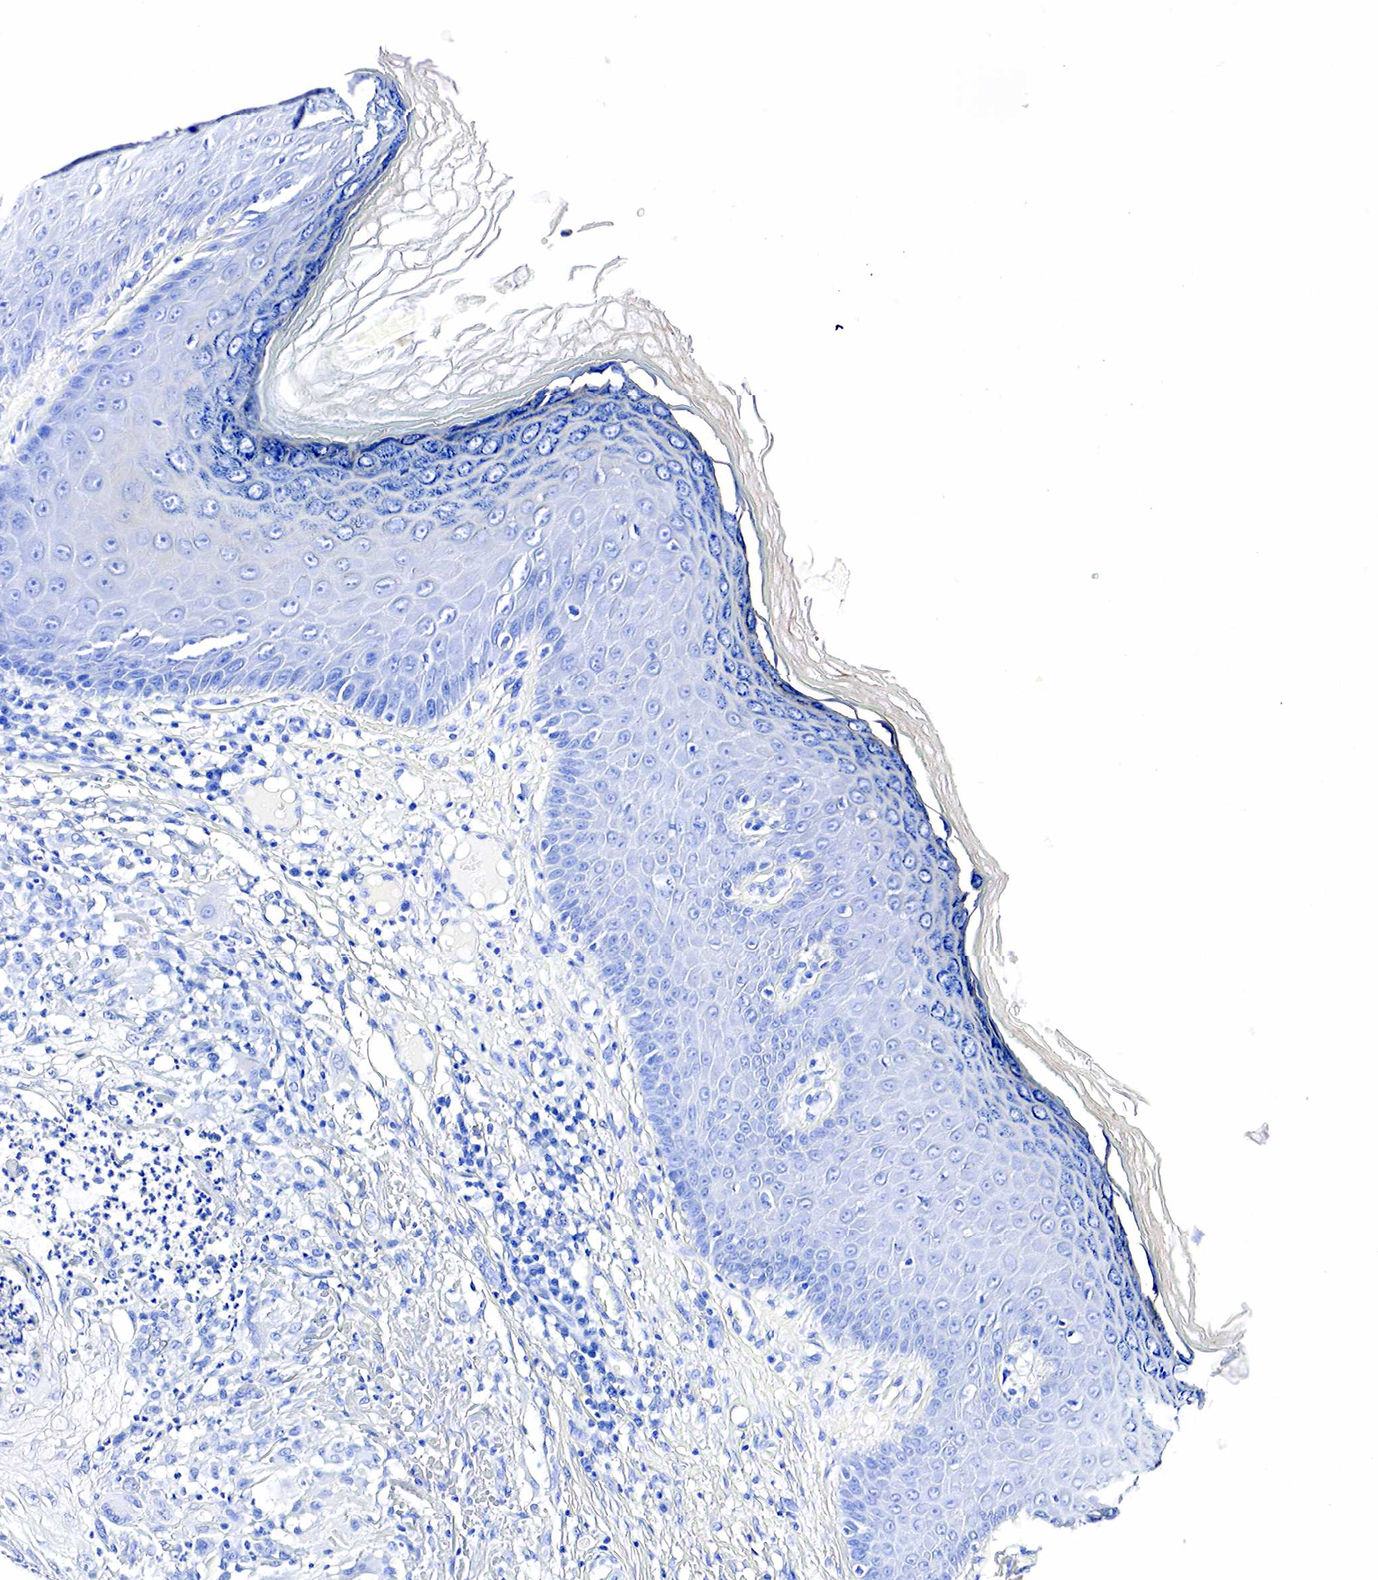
{"staining": {"intensity": "negative", "quantity": "none", "location": "none"}, "tissue": "skin cancer", "cell_type": "Tumor cells", "image_type": "cancer", "snomed": [{"axis": "morphology", "description": "Normal tissue, NOS"}, {"axis": "morphology", "description": "Basal cell carcinoma"}, {"axis": "topography", "description": "Skin"}], "caption": "High power microscopy photomicrograph of an immunohistochemistry (IHC) micrograph of skin basal cell carcinoma, revealing no significant staining in tumor cells.", "gene": "ACP3", "patient": {"sex": "male", "age": 74}}